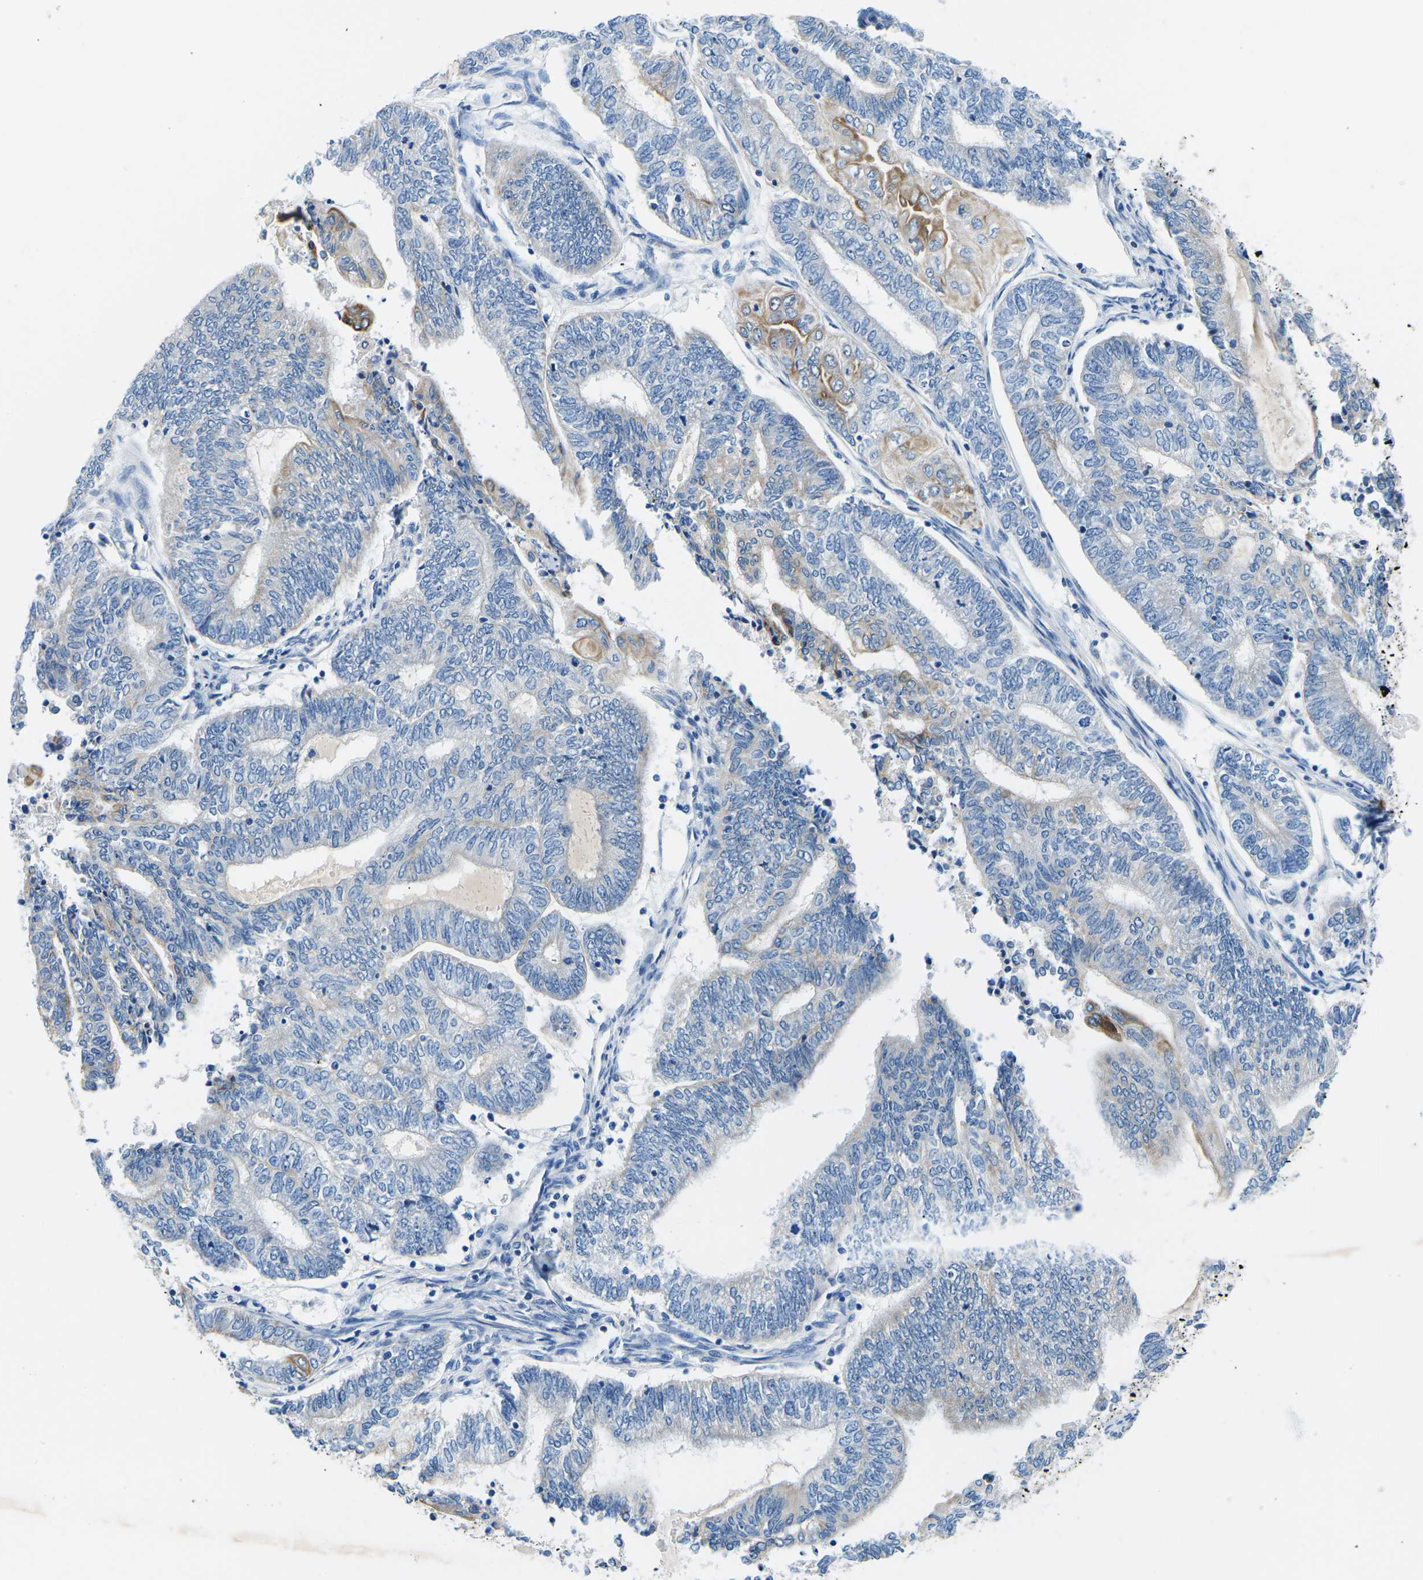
{"staining": {"intensity": "weak", "quantity": "<25%", "location": "cytoplasmic/membranous"}, "tissue": "endometrial cancer", "cell_type": "Tumor cells", "image_type": "cancer", "snomed": [{"axis": "morphology", "description": "Adenocarcinoma, NOS"}, {"axis": "topography", "description": "Uterus"}, {"axis": "topography", "description": "Endometrium"}], "caption": "Immunohistochemistry histopathology image of endometrial cancer stained for a protein (brown), which exhibits no expression in tumor cells. (IHC, brightfield microscopy, high magnification).", "gene": "TM6SF1", "patient": {"sex": "female", "age": 70}}